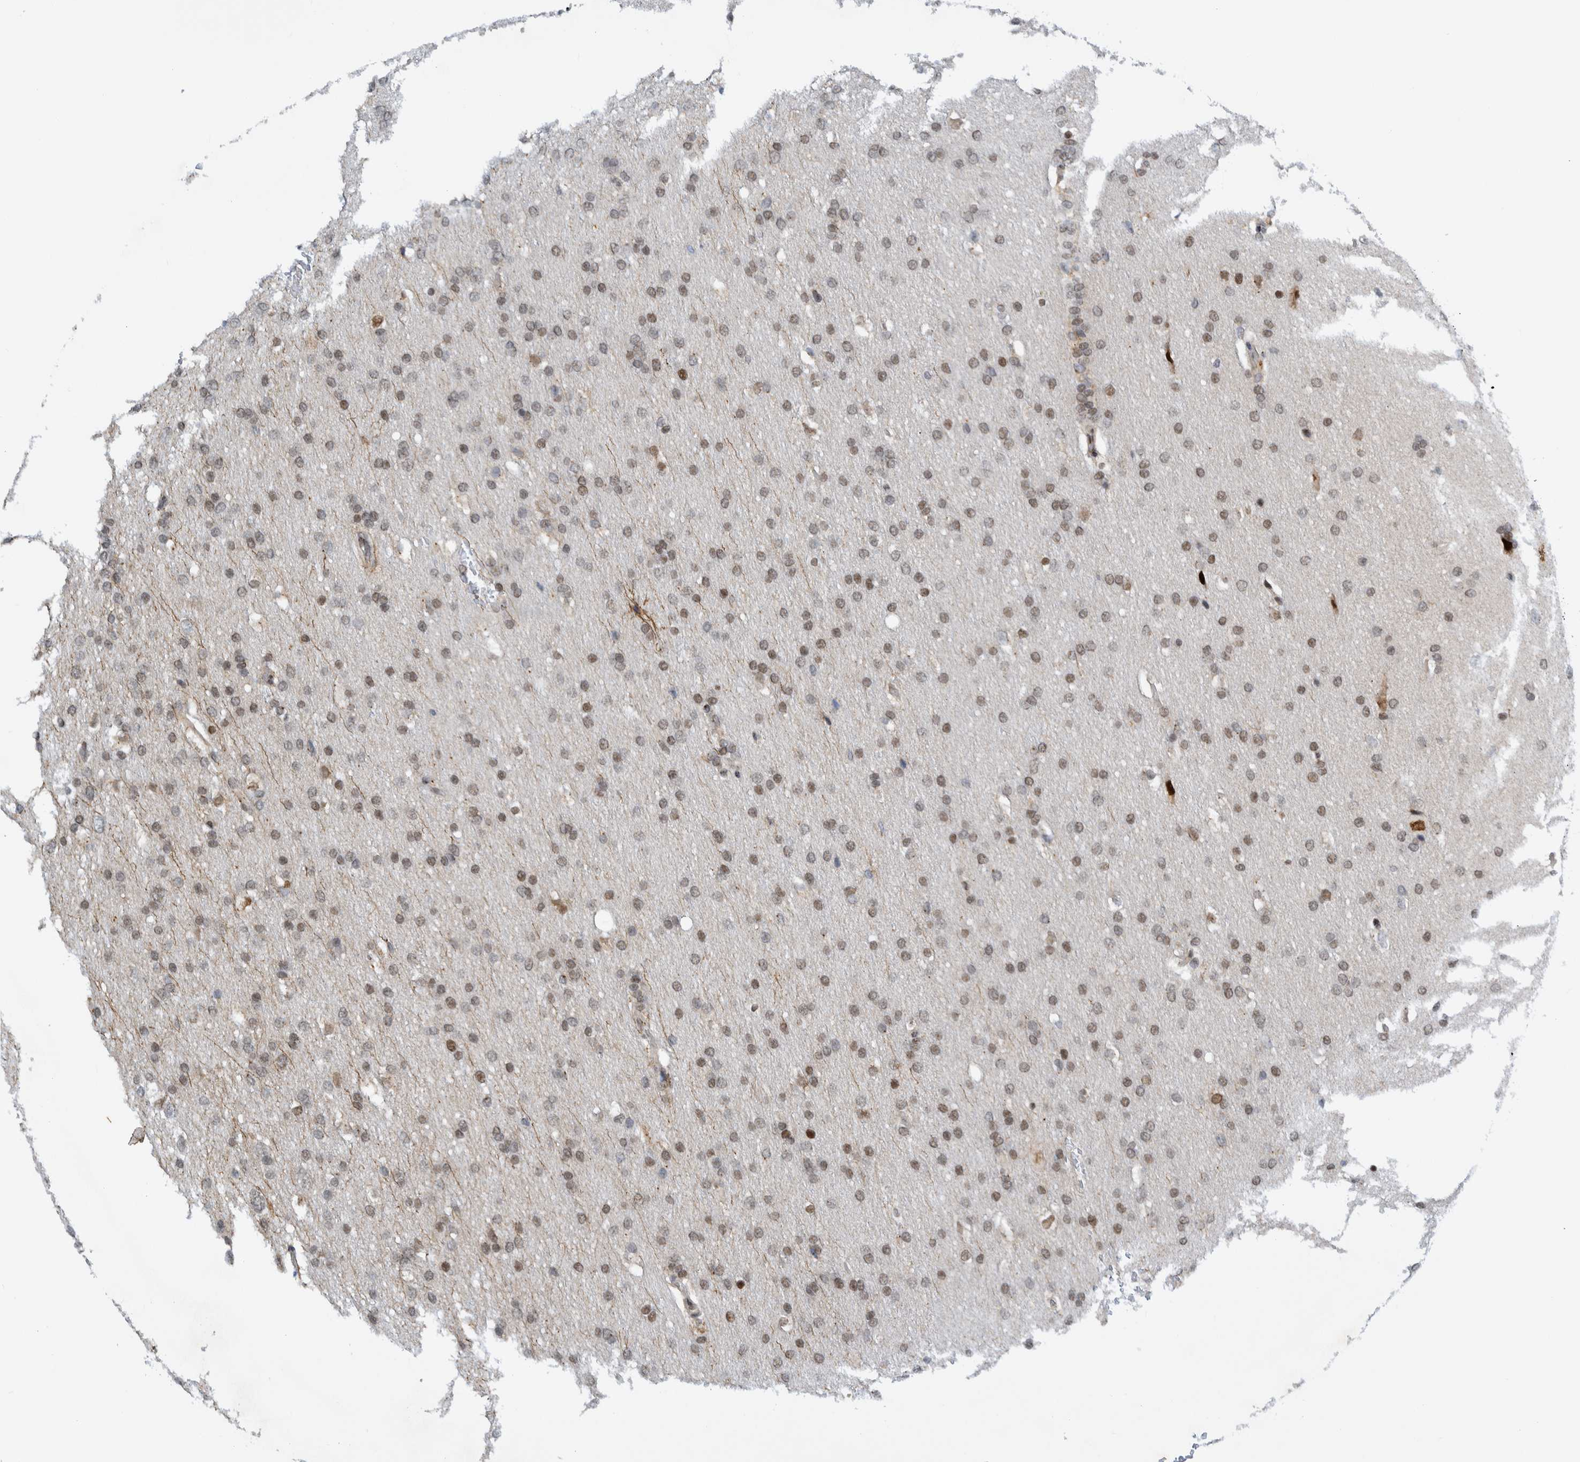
{"staining": {"intensity": "weak", "quantity": ">75%", "location": "nuclear"}, "tissue": "glioma", "cell_type": "Tumor cells", "image_type": "cancer", "snomed": [{"axis": "morphology", "description": "Glioma, malignant, Low grade"}, {"axis": "topography", "description": "Brain"}], "caption": "IHC histopathology image of human glioma stained for a protein (brown), which shows low levels of weak nuclear staining in approximately >75% of tumor cells.", "gene": "CCDC57", "patient": {"sex": "female", "age": 37}}